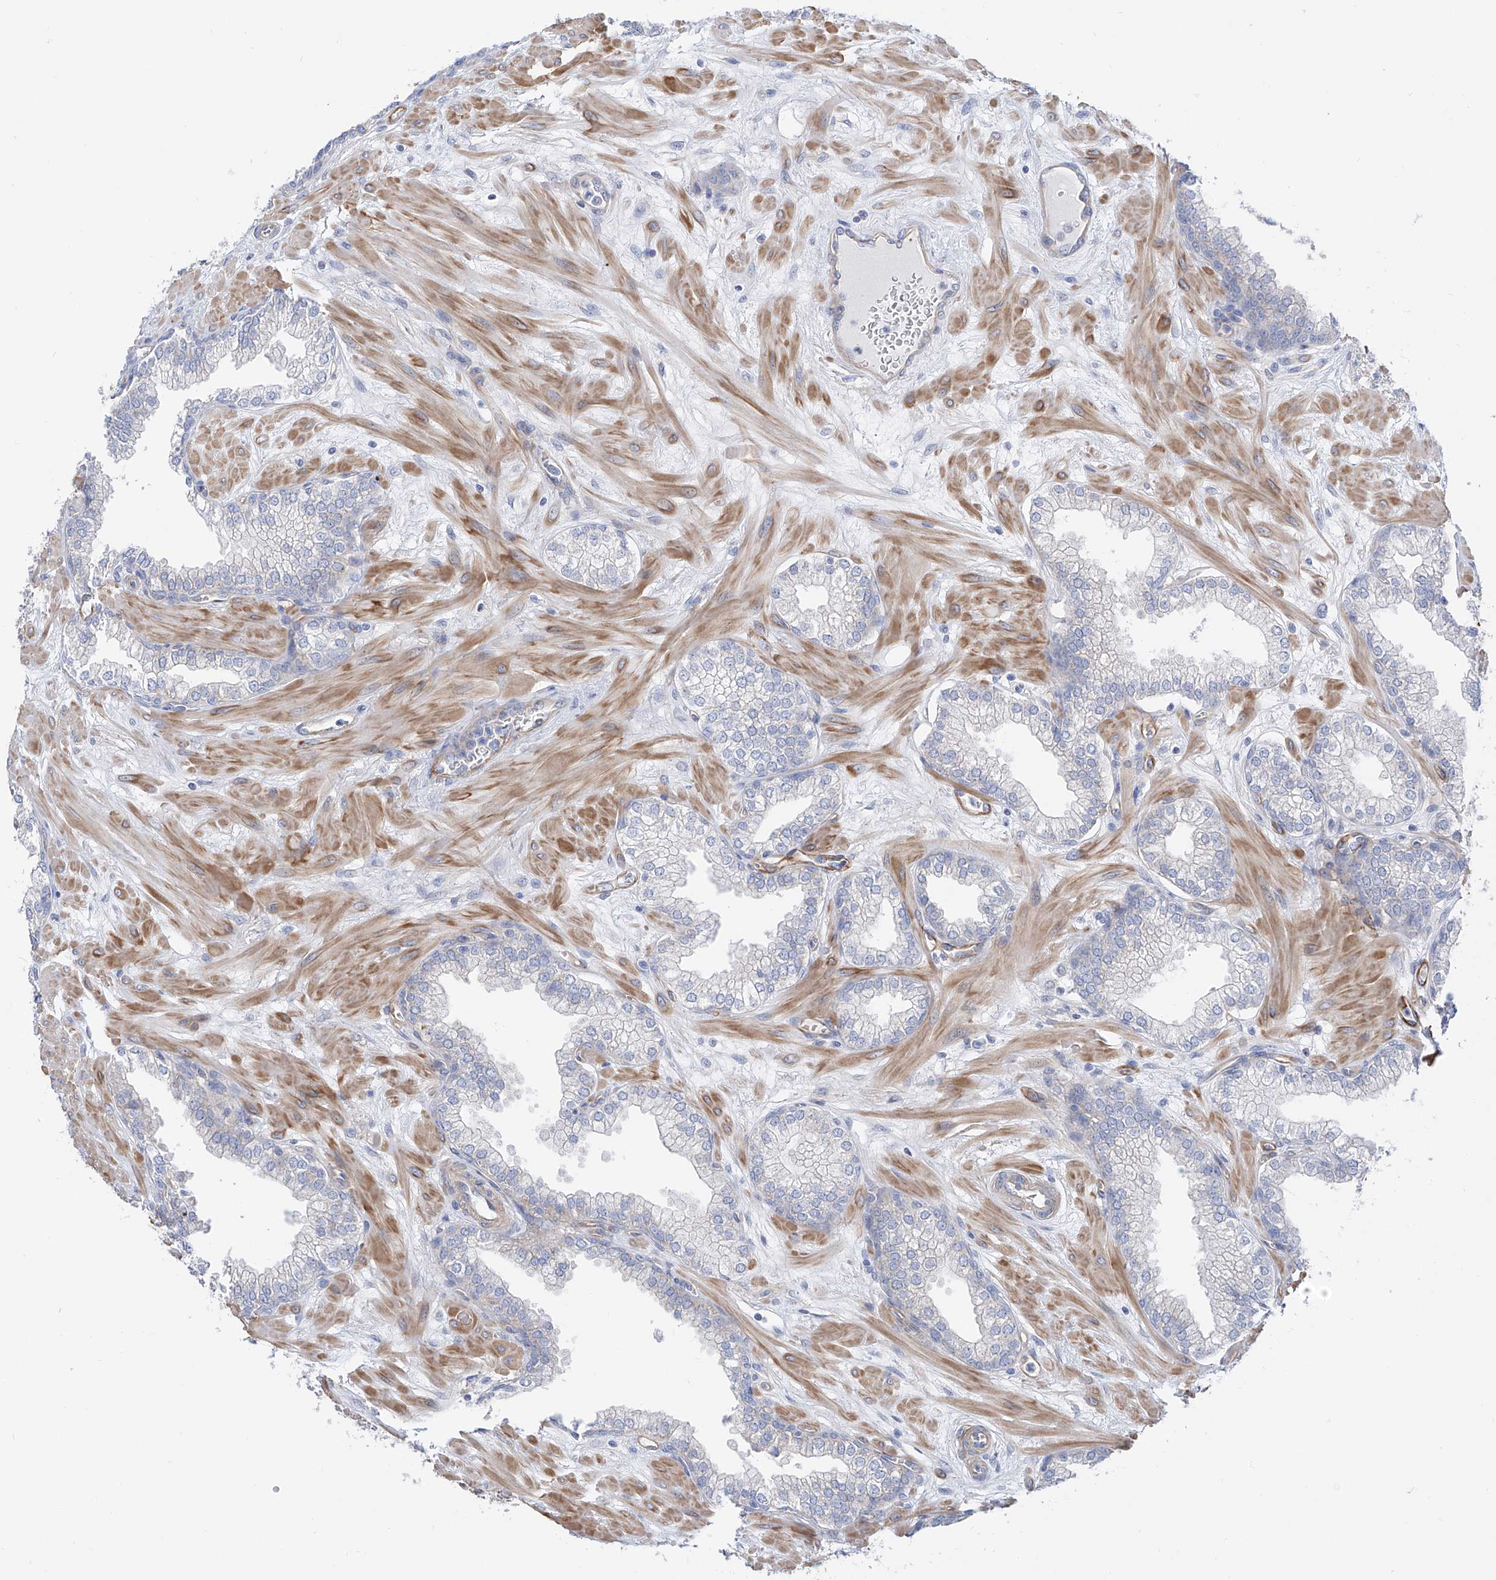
{"staining": {"intensity": "weak", "quantity": "<25%", "location": "cytoplasmic/membranous"}, "tissue": "prostate", "cell_type": "Glandular cells", "image_type": "normal", "snomed": [{"axis": "morphology", "description": "Normal tissue, NOS"}, {"axis": "morphology", "description": "Urothelial carcinoma, Low grade"}, {"axis": "topography", "description": "Urinary bladder"}, {"axis": "topography", "description": "Prostate"}], "caption": "Glandular cells show no significant protein expression in unremarkable prostate. (DAB IHC with hematoxylin counter stain).", "gene": "LCA5", "patient": {"sex": "male", "age": 60}}